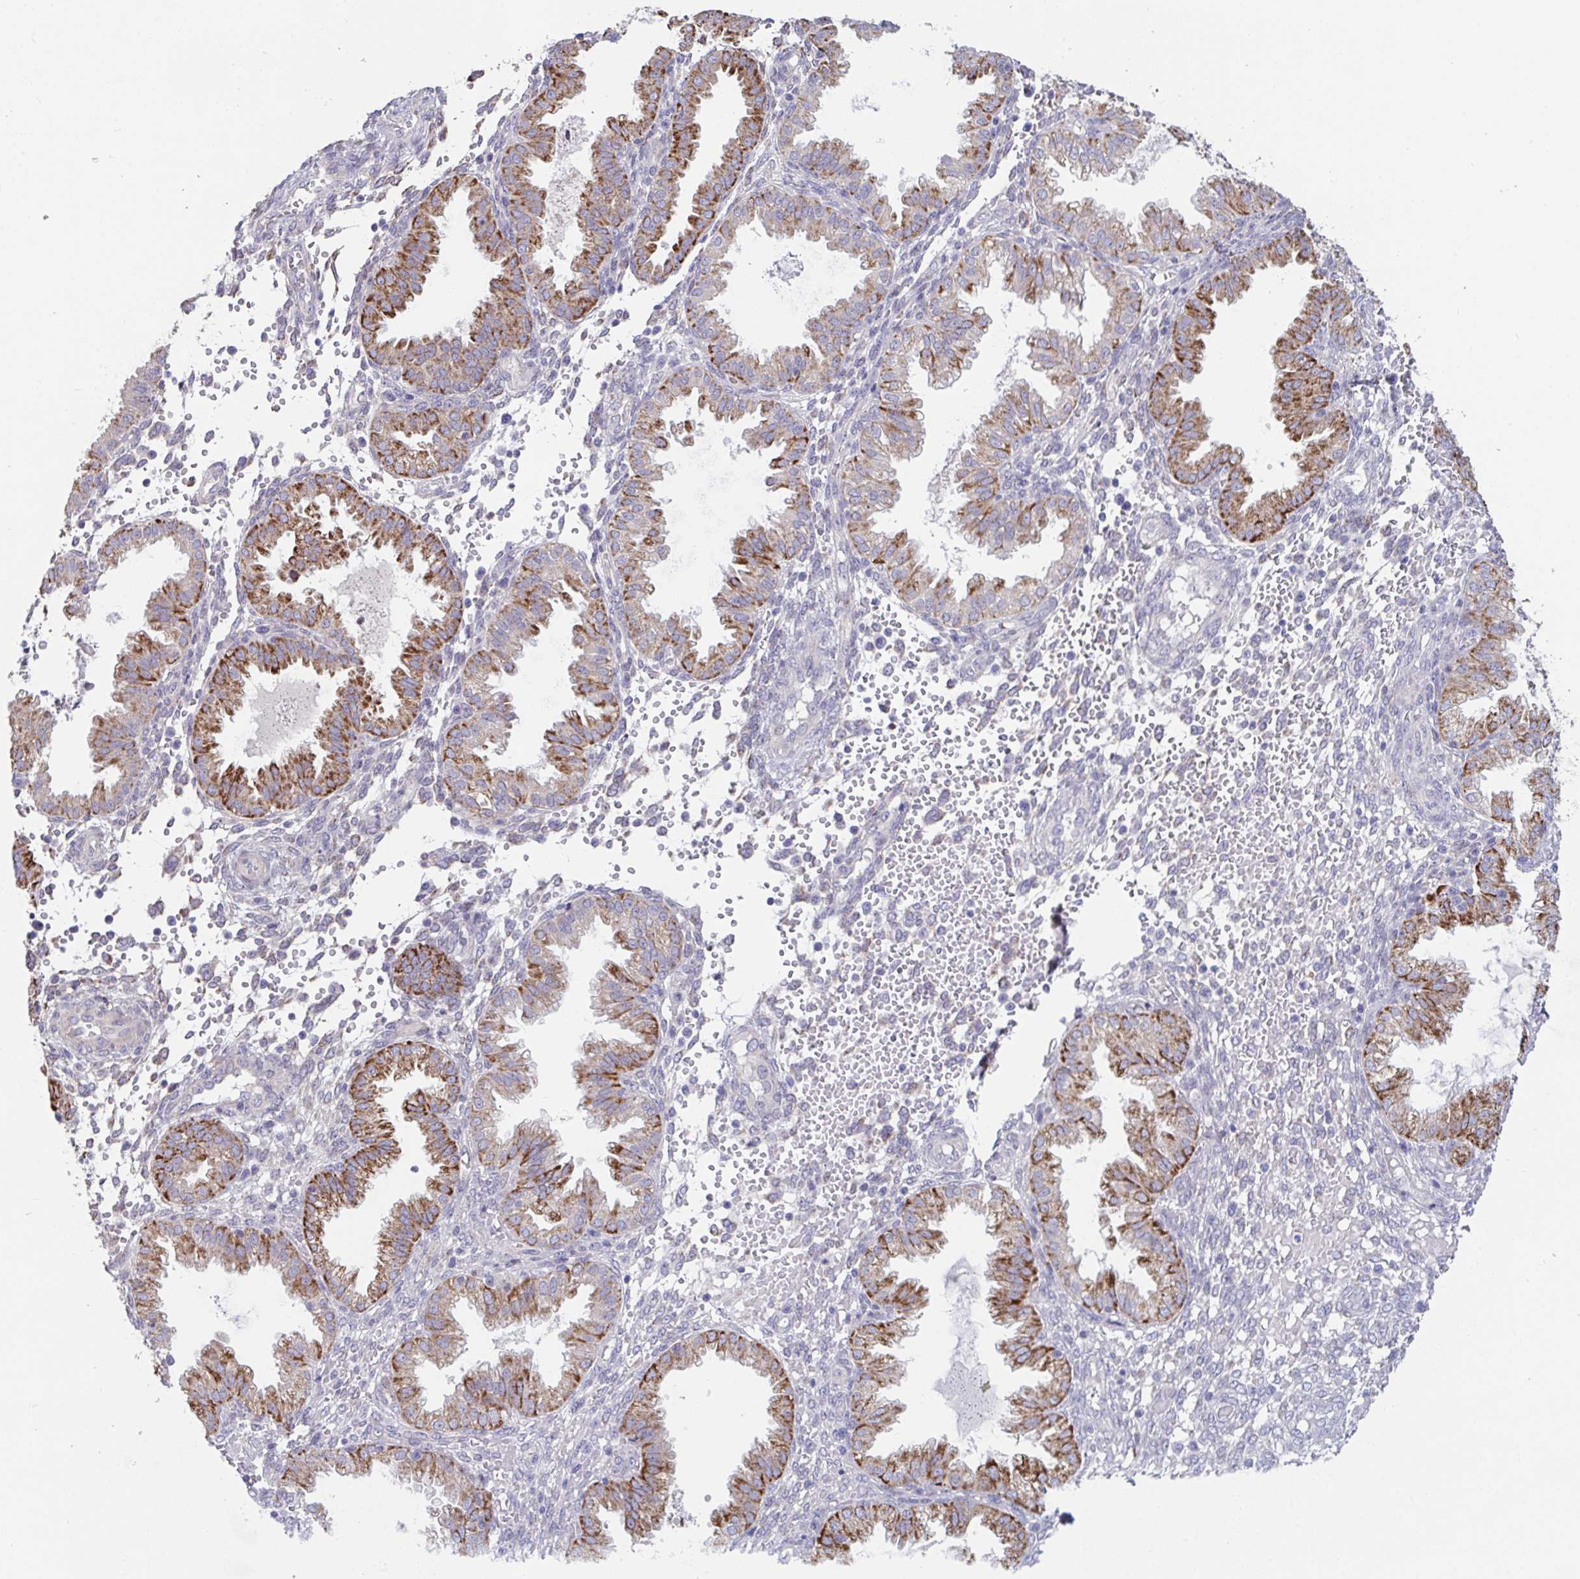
{"staining": {"intensity": "negative", "quantity": "none", "location": "none"}, "tissue": "endometrium", "cell_type": "Cells in endometrial stroma", "image_type": "normal", "snomed": [{"axis": "morphology", "description": "Normal tissue, NOS"}, {"axis": "topography", "description": "Endometrium"}], "caption": "The IHC image has no significant staining in cells in endometrial stroma of endometrium. Nuclei are stained in blue.", "gene": "FAM156A", "patient": {"sex": "female", "age": 33}}